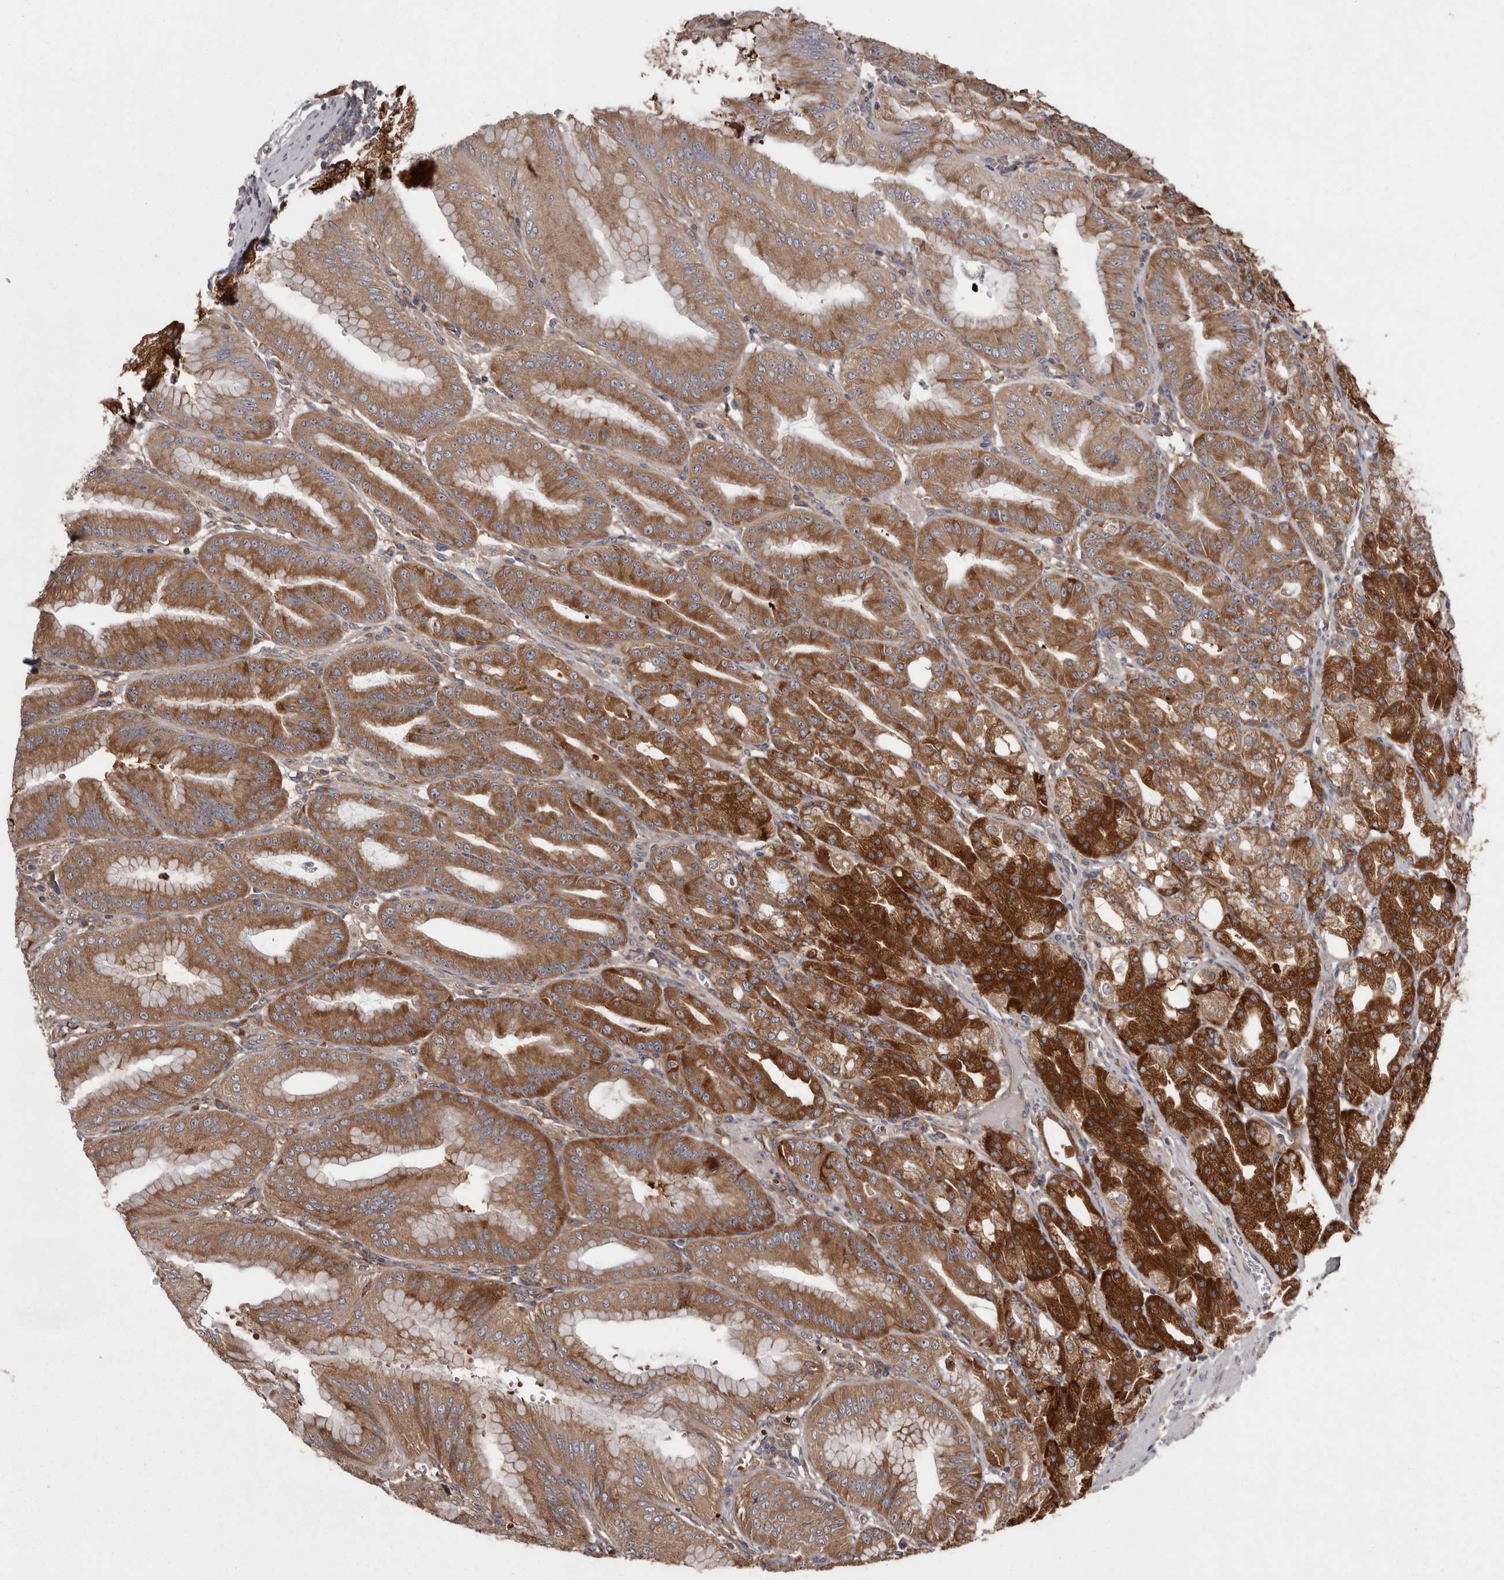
{"staining": {"intensity": "strong", "quantity": ">75%", "location": "cytoplasmic/membranous"}, "tissue": "stomach", "cell_type": "Glandular cells", "image_type": "normal", "snomed": [{"axis": "morphology", "description": "Normal tissue, NOS"}, {"axis": "topography", "description": "Stomach, lower"}], "caption": "A photomicrograph of stomach stained for a protein exhibits strong cytoplasmic/membranous brown staining in glandular cells. The staining was performed using DAB (3,3'-diaminobenzidine) to visualize the protein expression in brown, while the nuclei were stained in blue with hematoxylin (Magnification: 20x).", "gene": "DARS1", "patient": {"sex": "male", "age": 71}}